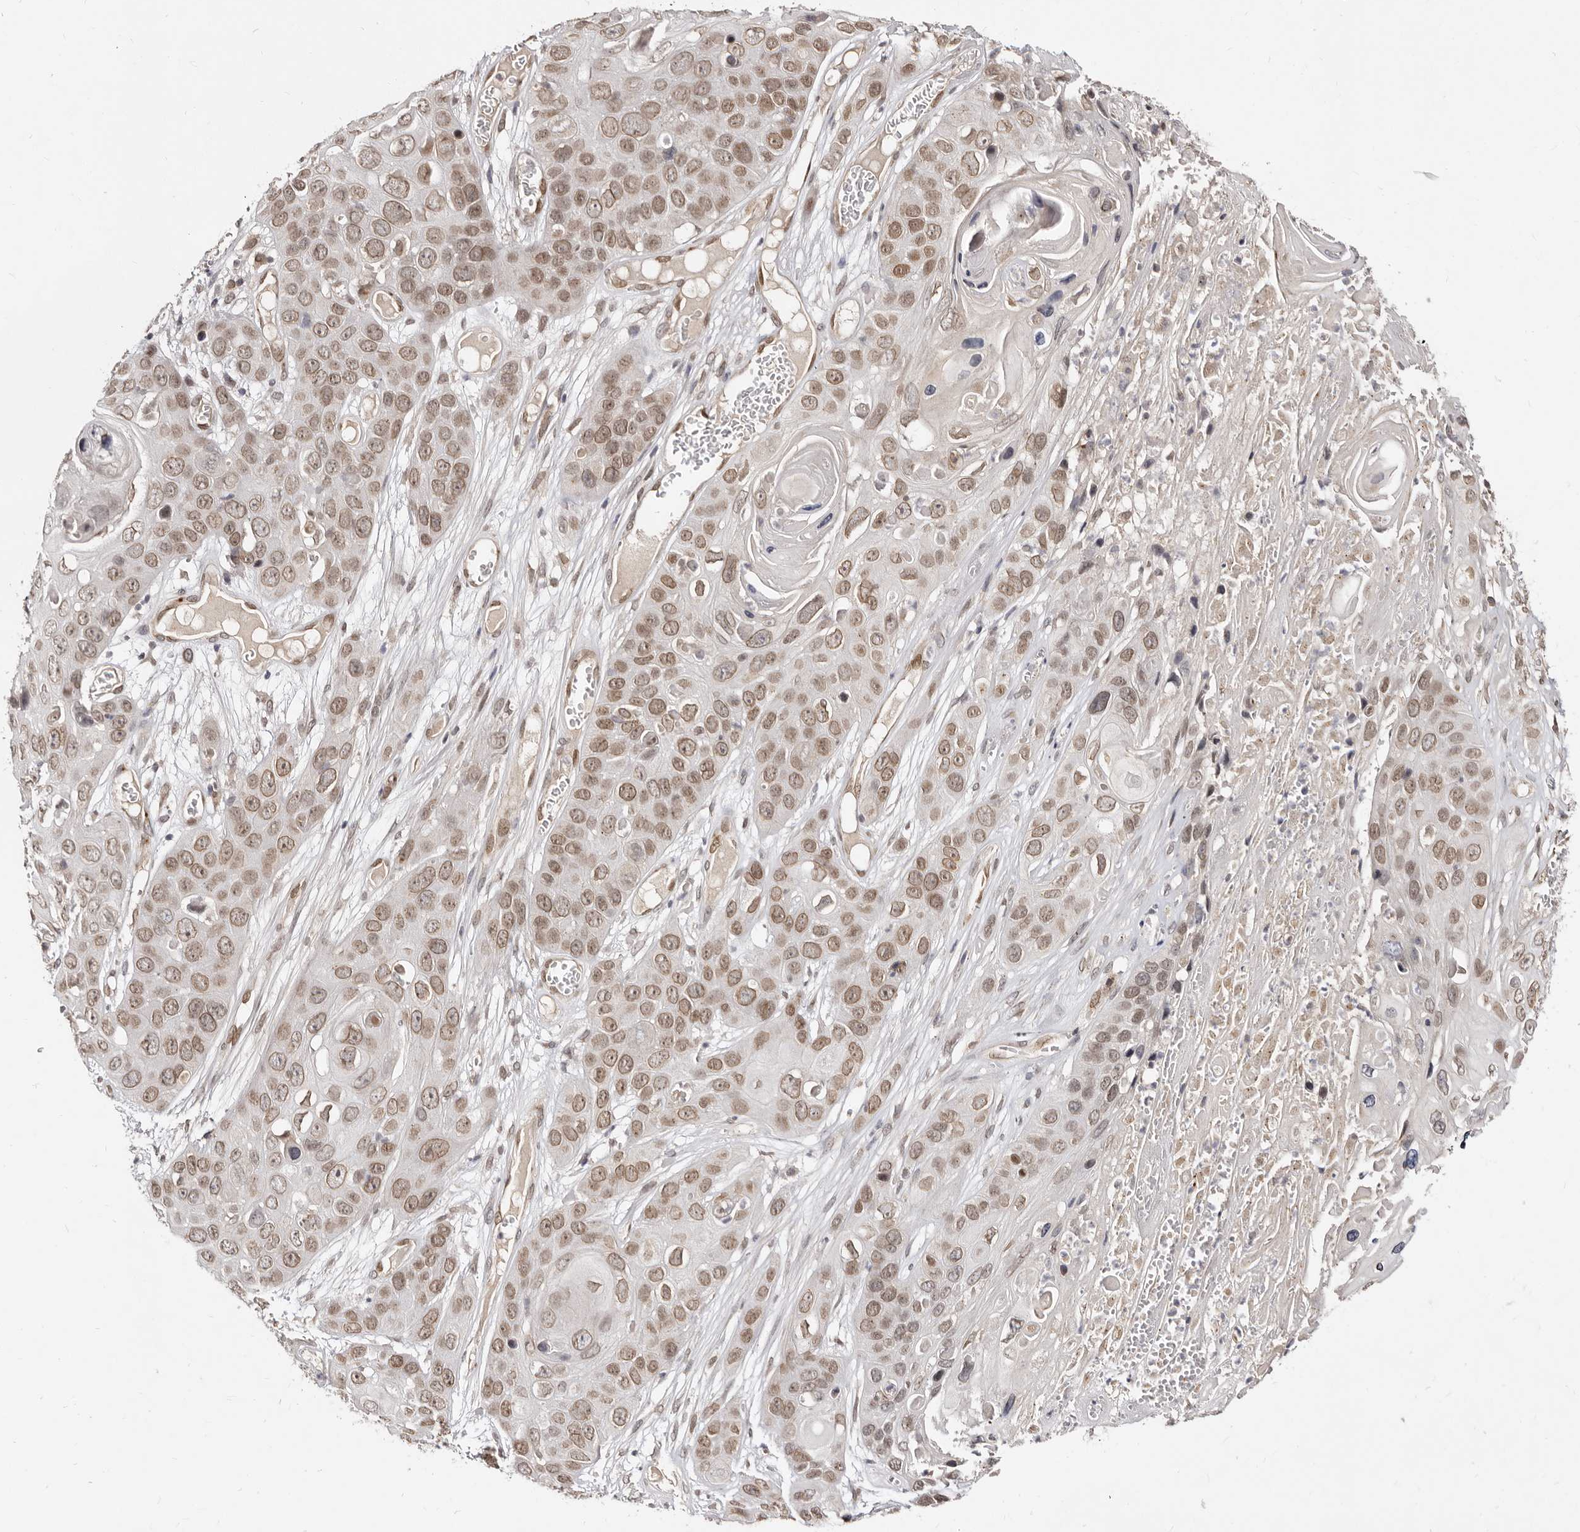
{"staining": {"intensity": "moderate", "quantity": ">75%", "location": "nuclear"}, "tissue": "skin cancer", "cell_type": "Tumor cells", "image_type": "cancer", "snomed": [{"axis": "morphology", "description": "Squamous cell carcinoma, NOS"}, {"axis": "topography", "description": "Skin"}], "caption": "A high-resolution micrograph shows immunohistochemistry staining of skin squamous cell carcinoma, which demonstrates moderate nuclear staining in approximately >75% of tumor cells. (brown staining indicates protein expression, while blue staining denotes nuclei).", "gene": "LCORL", "patient": {"sex": "male", "age": 55}}